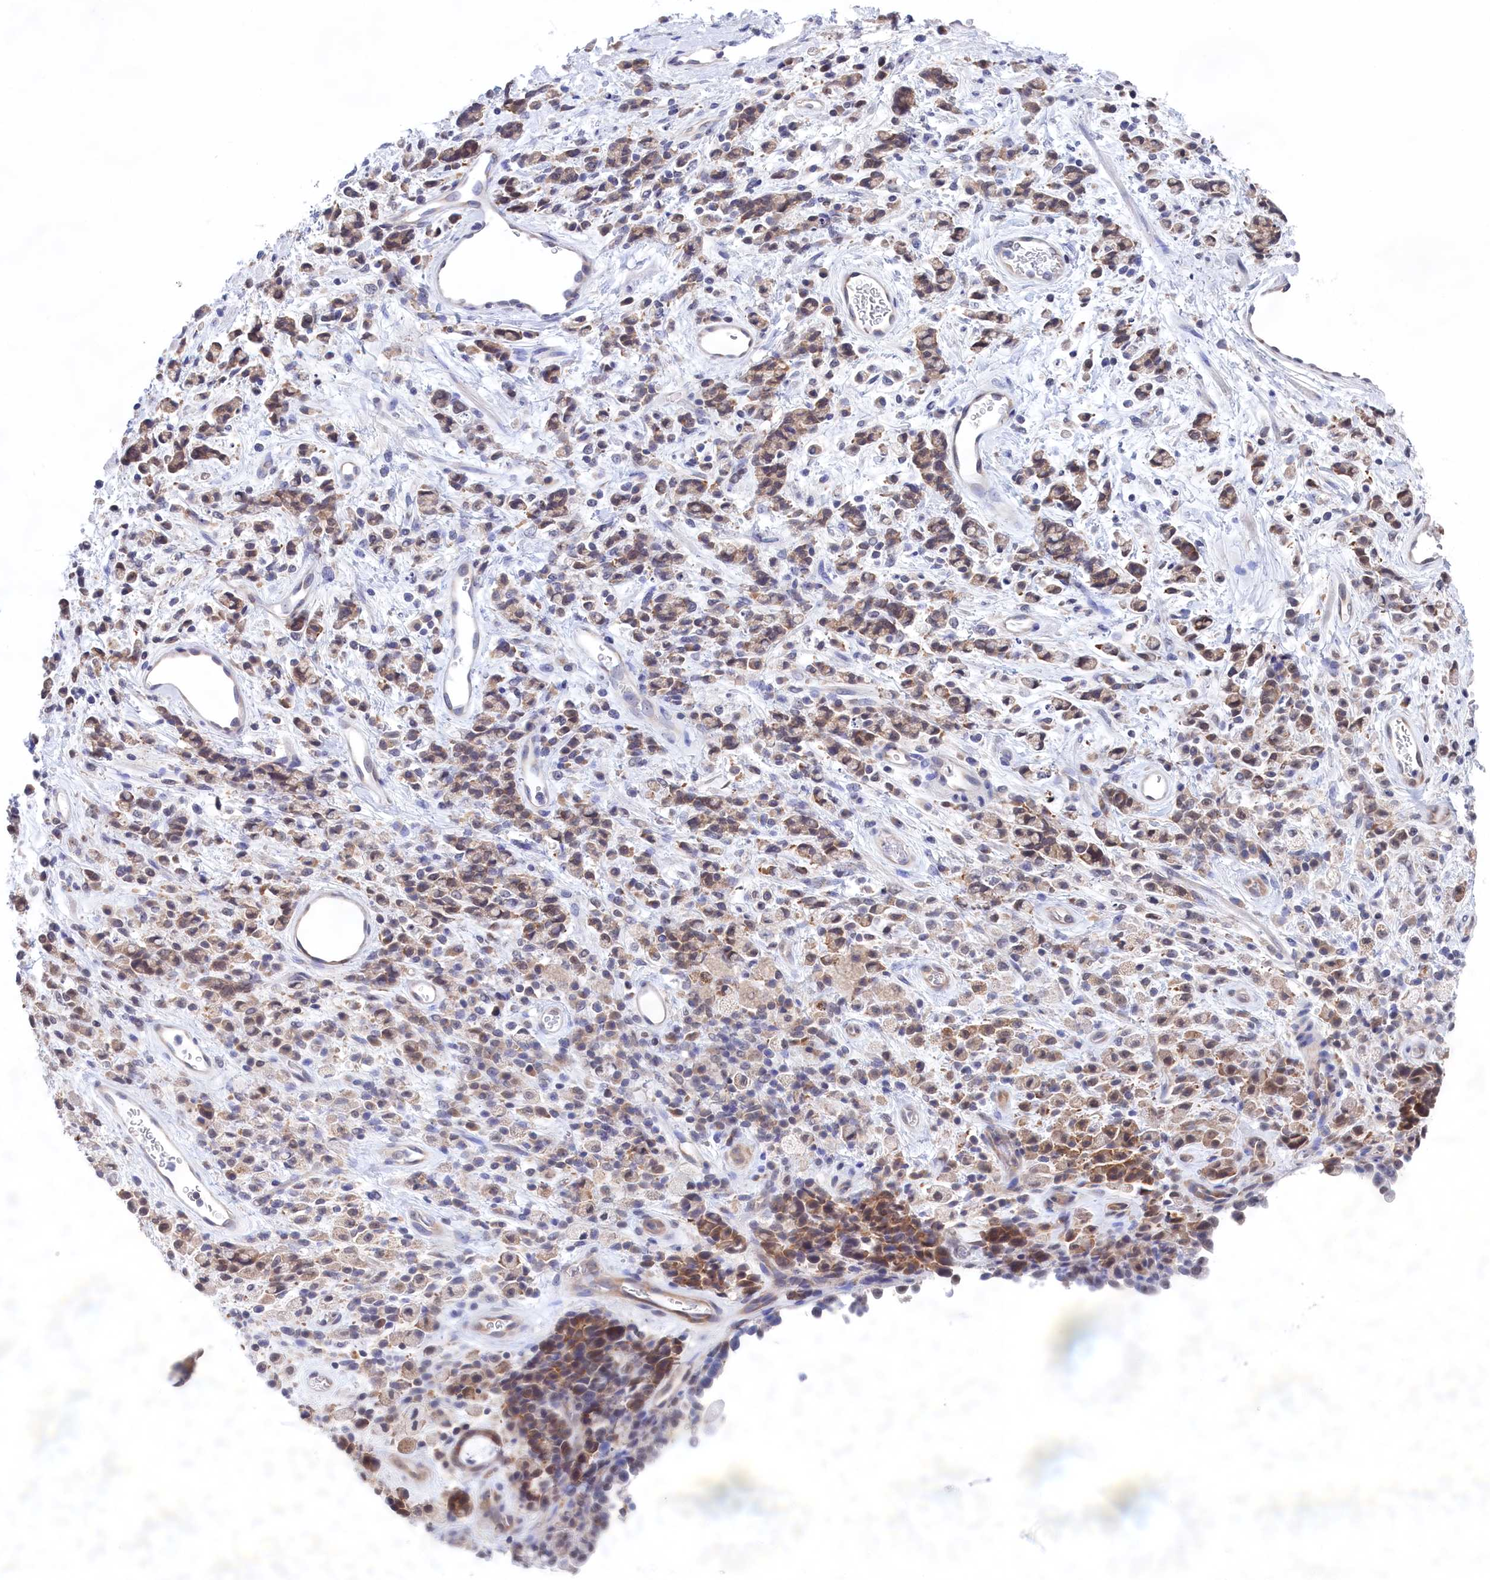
{"staining": {"intensity": "moderate", "quantity": "<25%", "location": "cytoplasmic/membranous"}, "tissue": "stomach cancer", "cell_type": "Tumor cells", "image_type": "cancer", "snomed": [{"axis": "morphology", "description": "Adenocarcinoma, NOS"}, {"axis": "topography", "description": "Stomach"}], "caption": "IHC histopathology image of neoplastic tissue: human stomach cancer stained using IHC reveals low levels of moderate protein expression localized specifically in the cytoplasmic/membranous of tumor cells, appearing as a cytoplasmic/membranous brown color.", "gene": "PGP", "patient": {"sex": "female", "age": 60}}